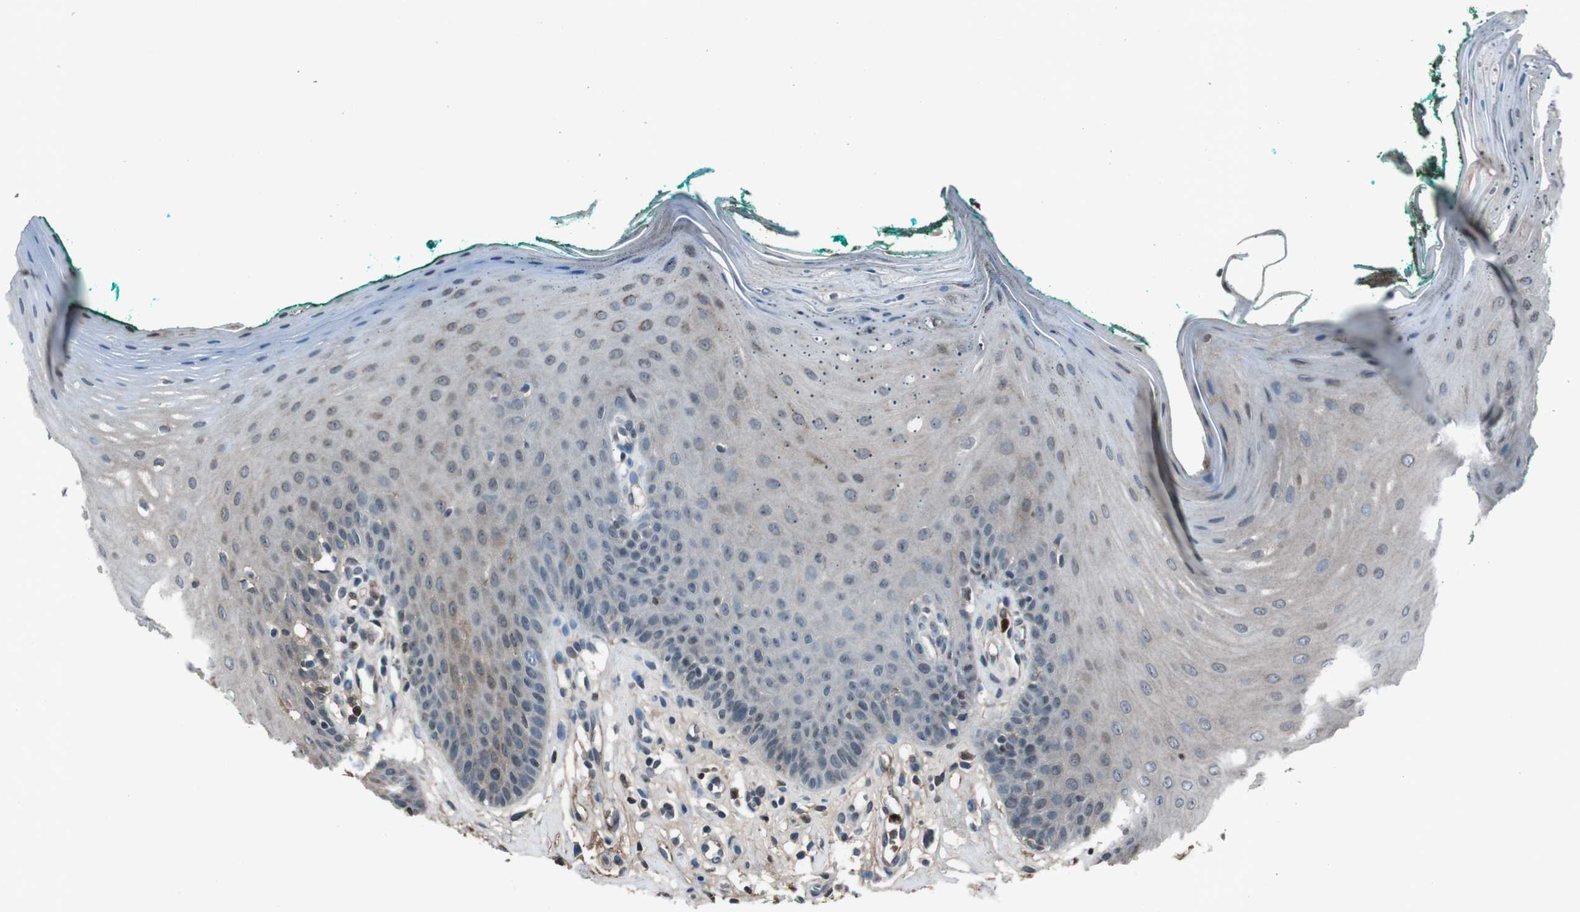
{"staining": {"intensity": "moderate", "quantity": "25%-75%", "location": "cytoplasmic/membranous"}, "tissue": "oral mucosa", "cell_type": "Squamous epithelial cells", "image_type": "normal", "snomed": [{"axis": "morphology", "description": "Normal tissue, NOS"}, {"axis": "topography", "description": "Skeletal muscle"}, {"axis": "topography", "description": "Oral tissue"}], "caption": "This image demonstrates immunohistochemistry staining of normal human oral mucosa, with medium moderate cytoplasmic/membranous expression in approximately 25%-75% of squamous epithelial cells.", "gene": "UGT1A6", "patient": {"sex": "male", "age": 58}}